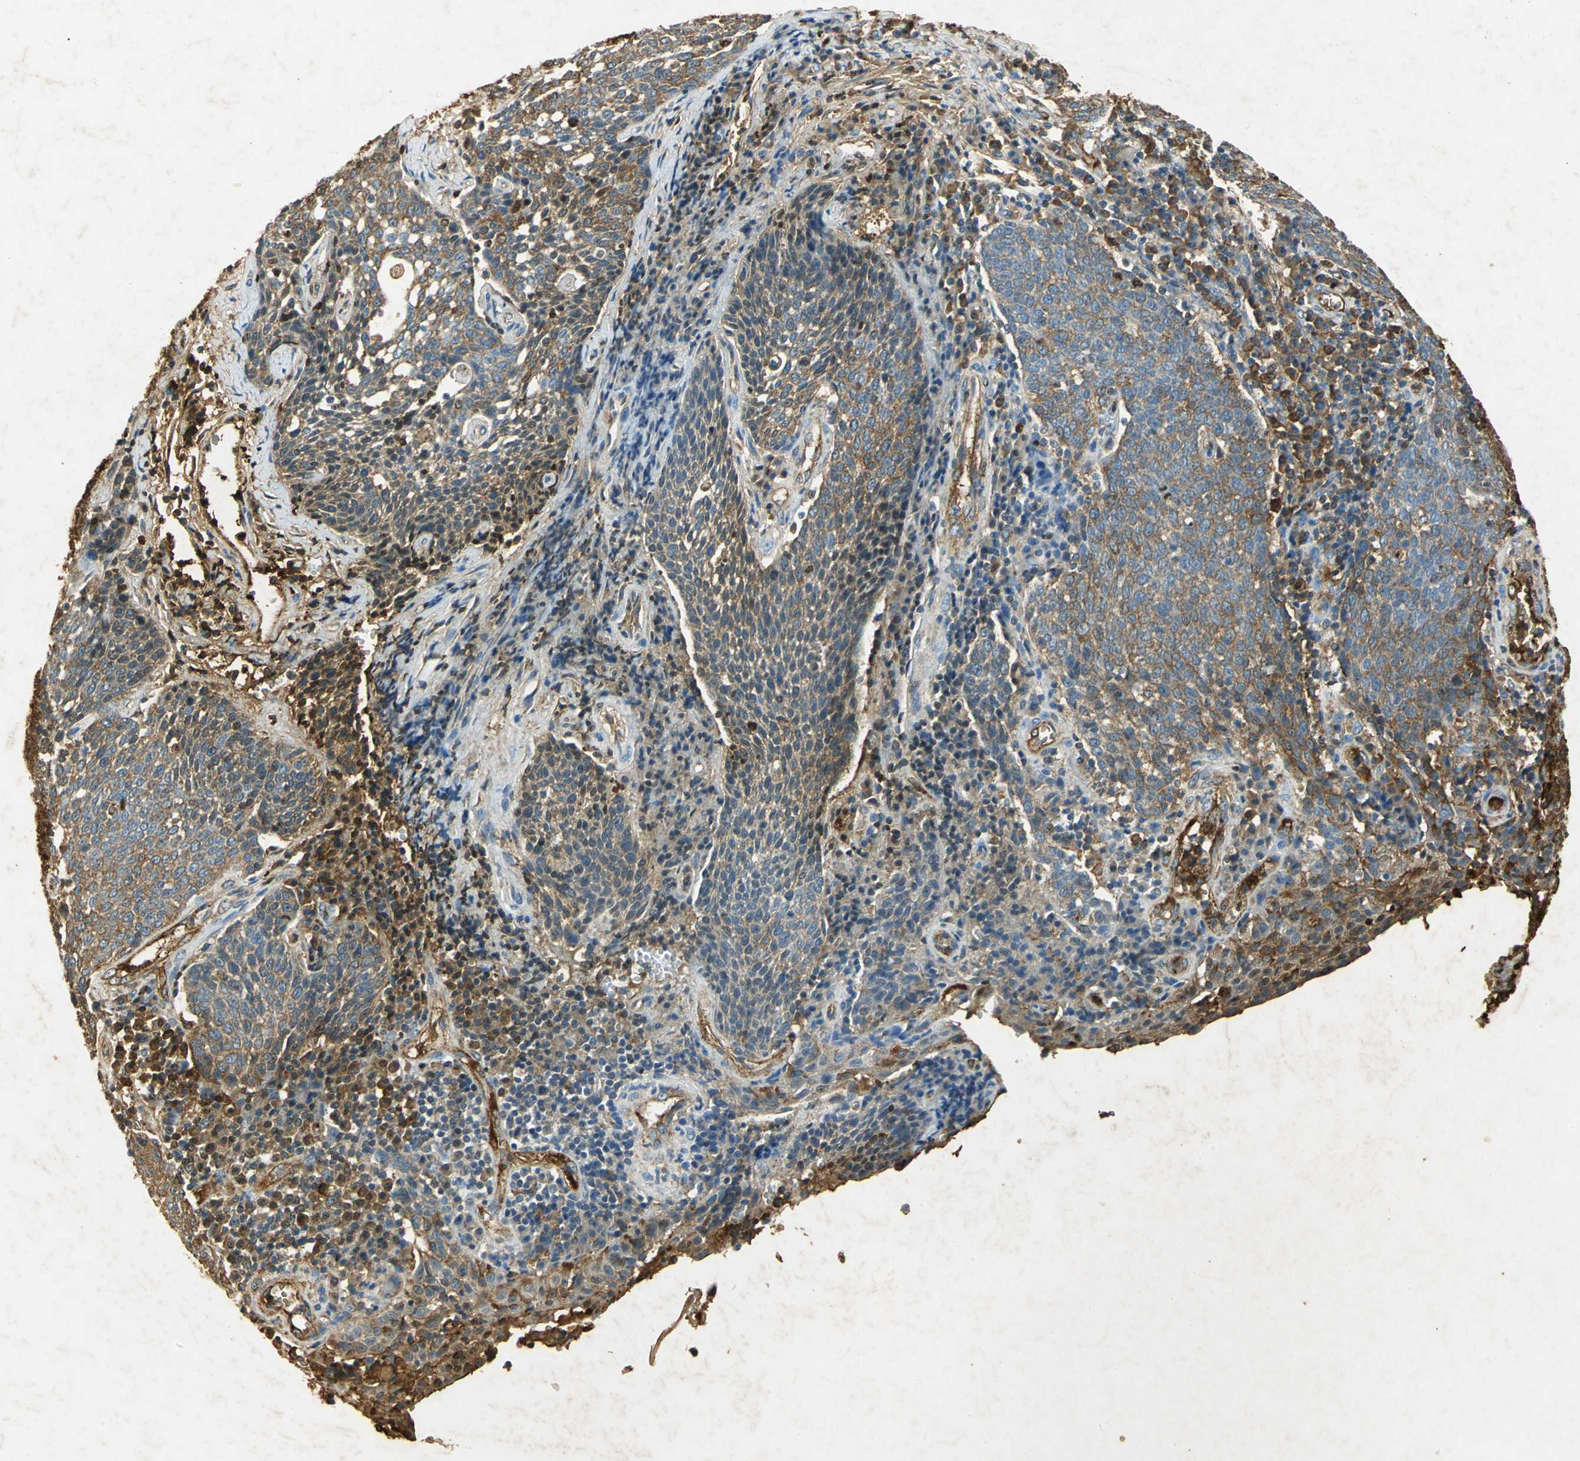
{"staining": {"intensity": "moderate", "quantity": ">75%", "location": "cytoplasmic/membranous"}, "tissue": "cervical cancer", "cell_type": "Tumor cells", "image_type": "cancer", "snomed": [{"axis": "morphology", "description": "Squamous cell carcinoma, NOS"}, {"axis": "topography", "description": "Cervix"}], "caption": "DAB (3,3'-diaminobenzidine) immunohistochemical staining of human squamous cell carcinoma (cervical) shows moderate cytoplasmic/membranous protein expression in approximately >75% of tumor cells.", "gene": "ANXA4", "patient": {"sex": "female", "age": 34}}